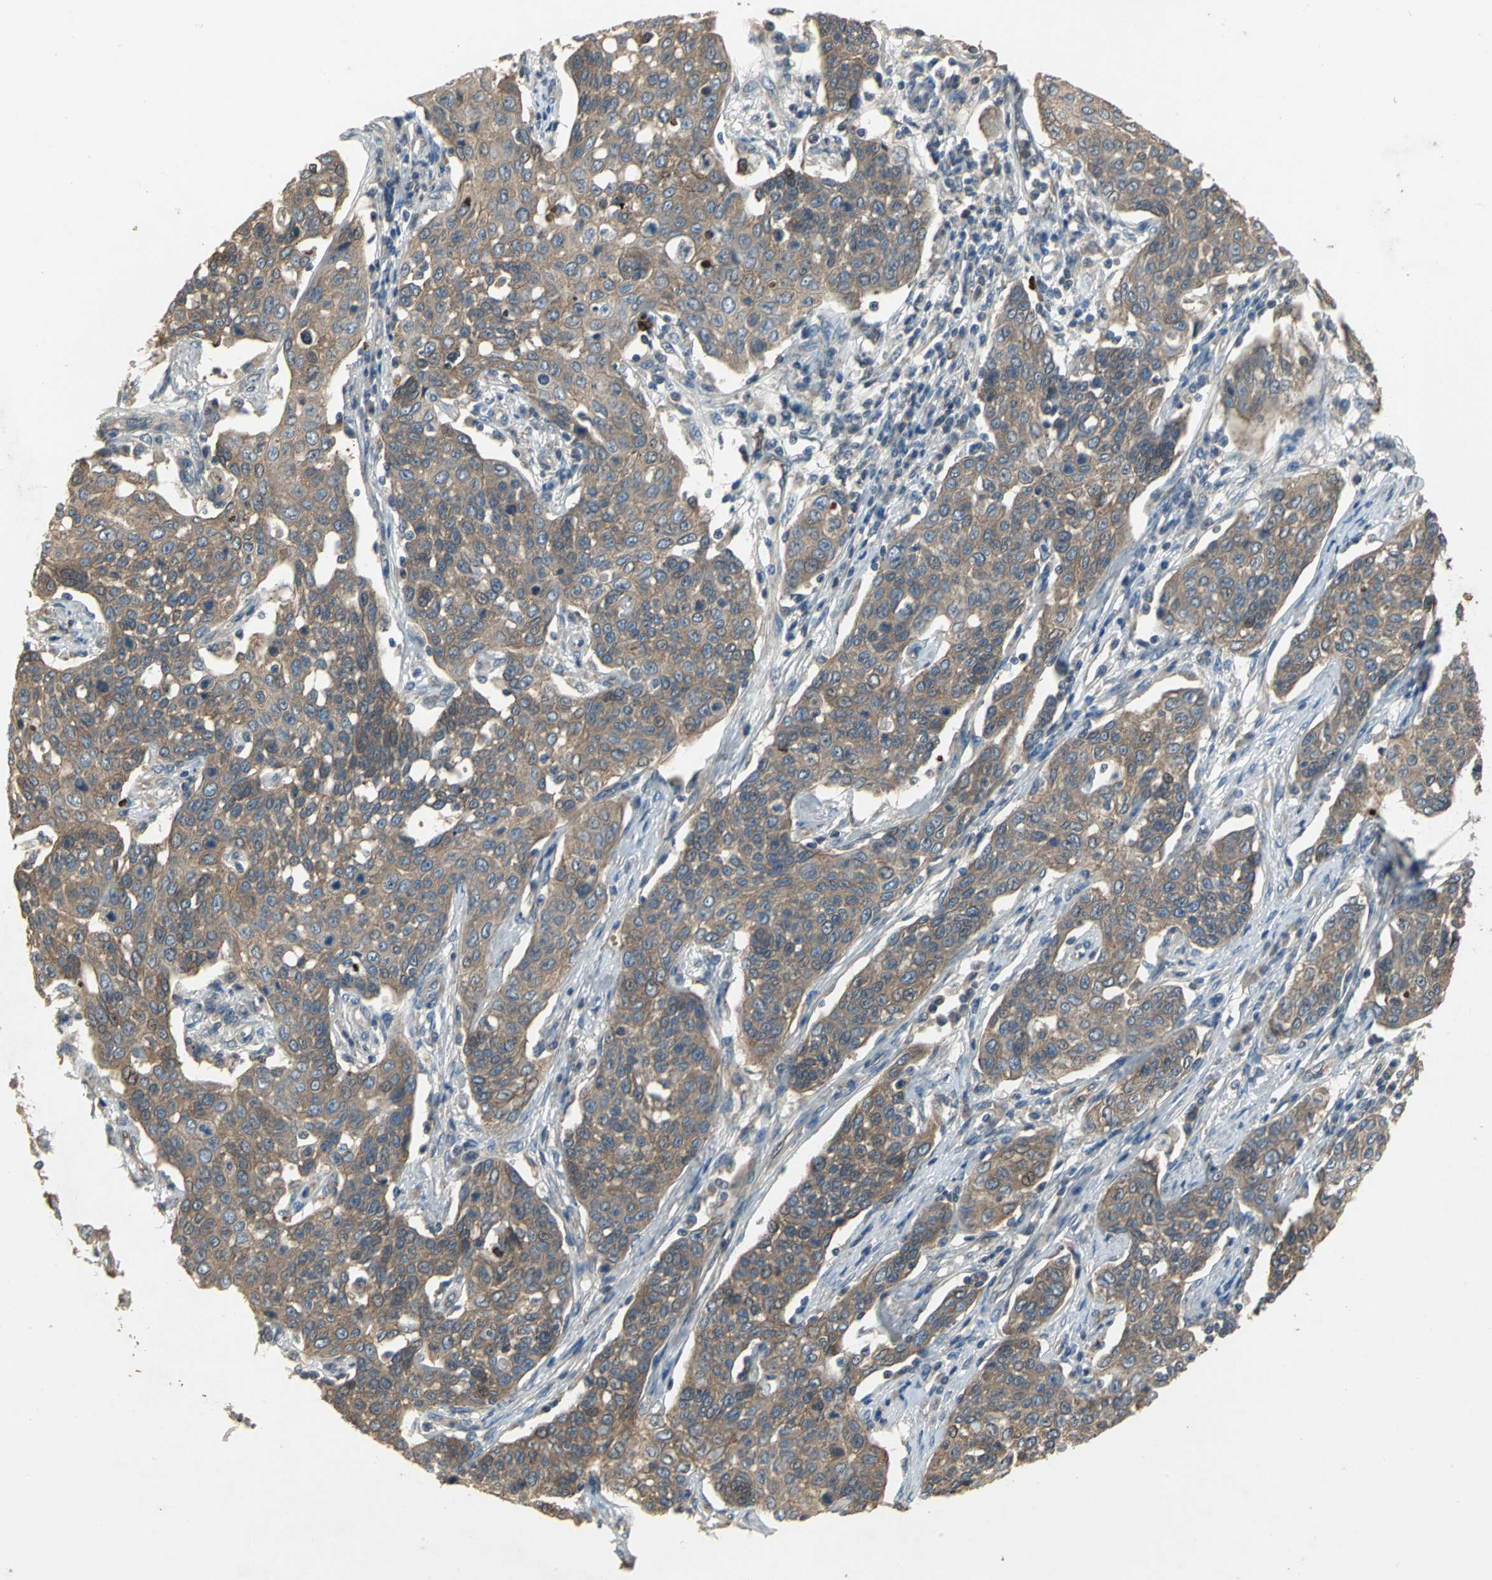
{"staining": {"intensity": "moderate", "quantity": ">75%", "location": "cytoplasmic/membranous"}, "tissue": "cervical cancer", "cell_type": "Tumor cells", "image_type": "cancer", "snomed": [{"axis": "morphology", "description": "Squamous cell carcinoma, NOS"}, {"axis": "topography", "description": "Cervix"}], "caption": "DAB (3,3'-diaminobenzidine) immunohistochemical staining of human cervical cancer (squamous cell carcinoma) shows moderate cytoplasmic/membranous protein positivity in about >75% of tumor cells.", "gene": "MET", "patient": {"sex": "female", "age": 34}}